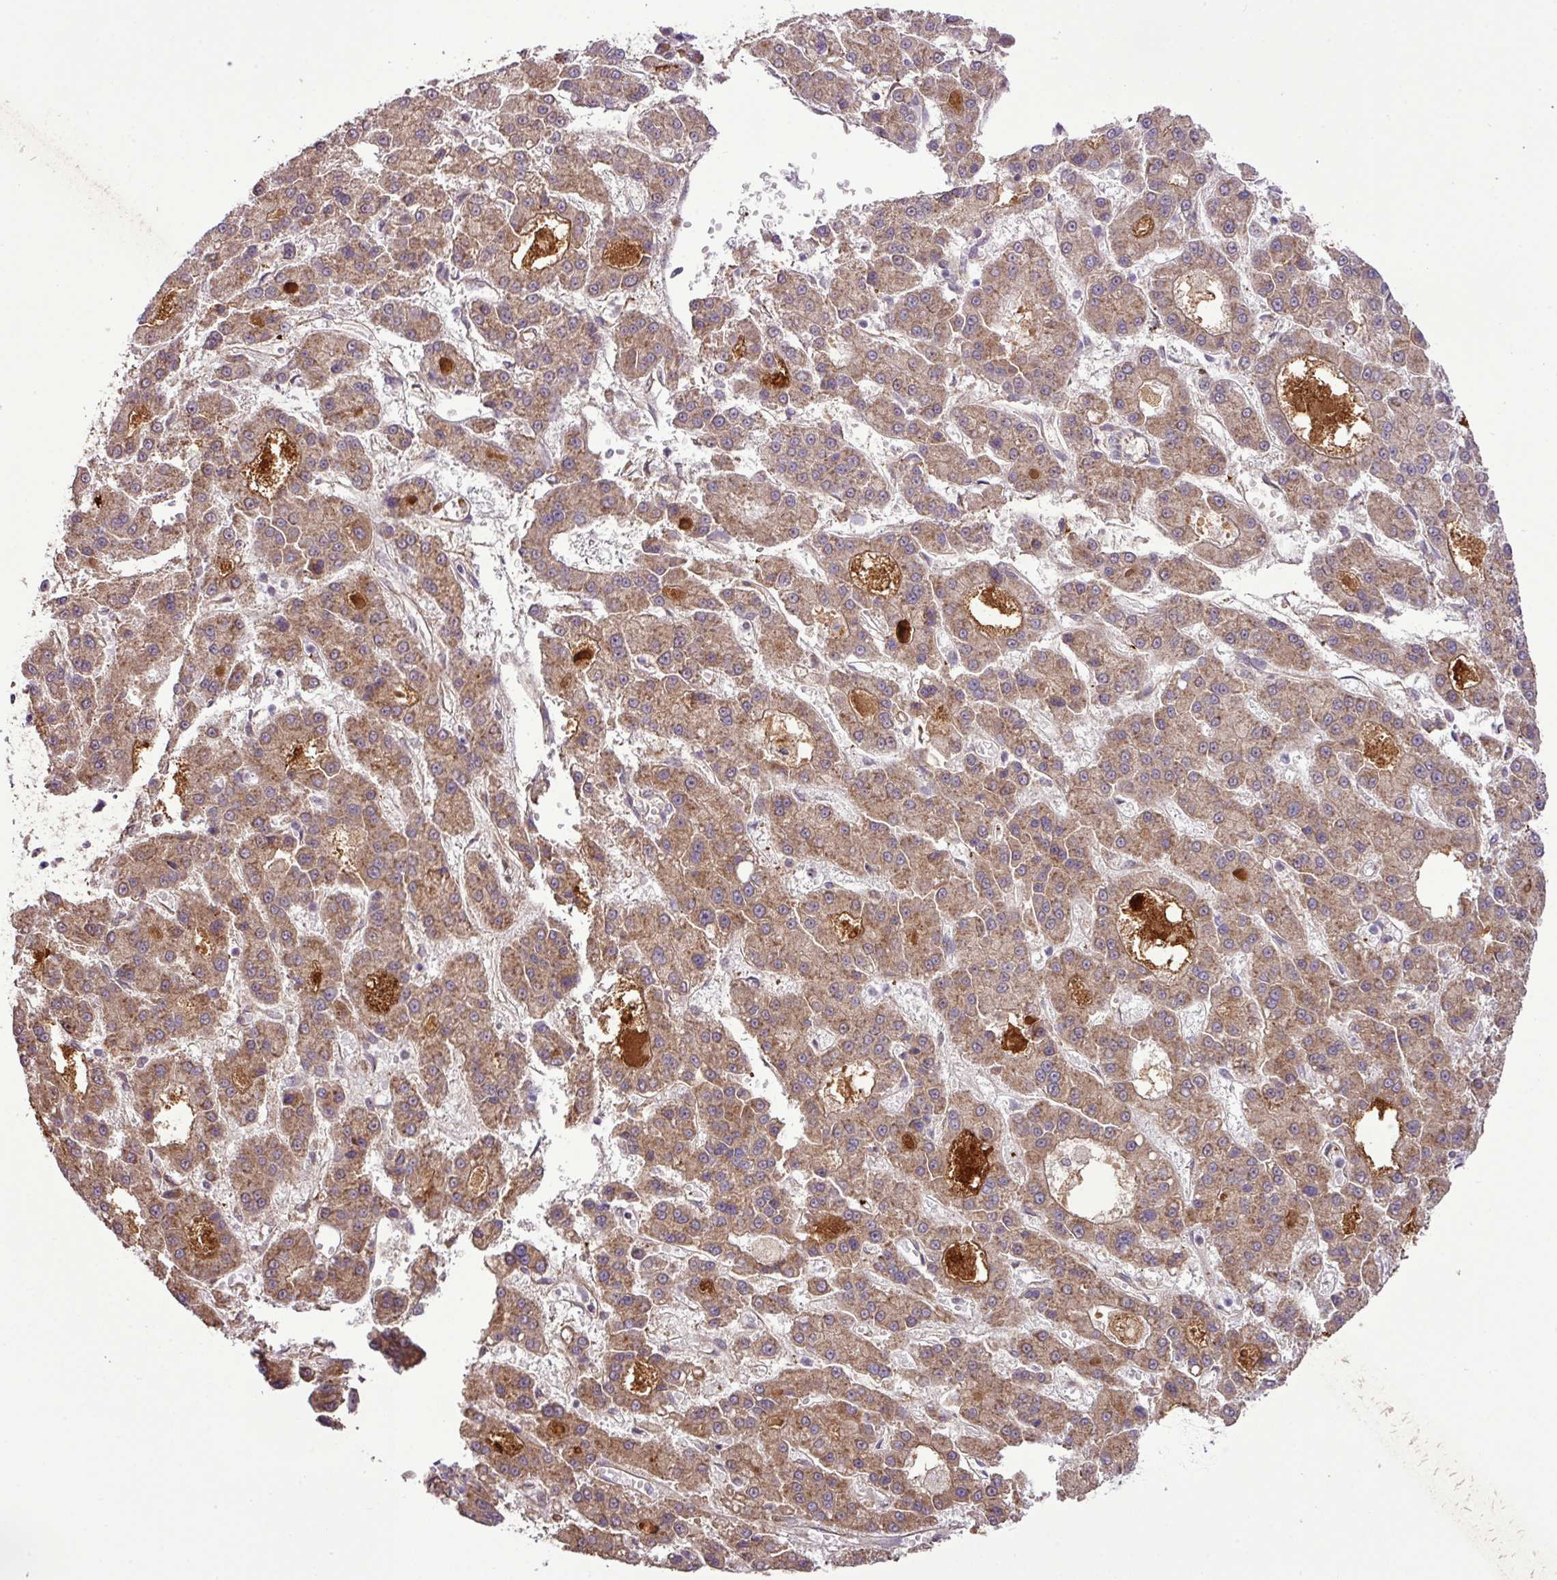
{"staining": {"intensity": "moderate", "quantity": "25%-75%", "location": "cytoplasmic/membranous"}, "tissue": "liver cancer", "cell_type": "Tumor cells", "image_type": "cancer", "snomed": [{"axis": "morphology", "description": "Carcinoma, Hepatocellular, NOS"}, {"axis": "topography", "description": "Liver"}], "caption": "Liver cancer (hepatocellular carcinoma) tissue shows moderate cytoplasmic/membranous staining in approximately 25%-75% of tumor cells, visualized by immunohistochemistry.", "gene": "DNAAF4", "patient": {"sex": "male", "age": 70}}